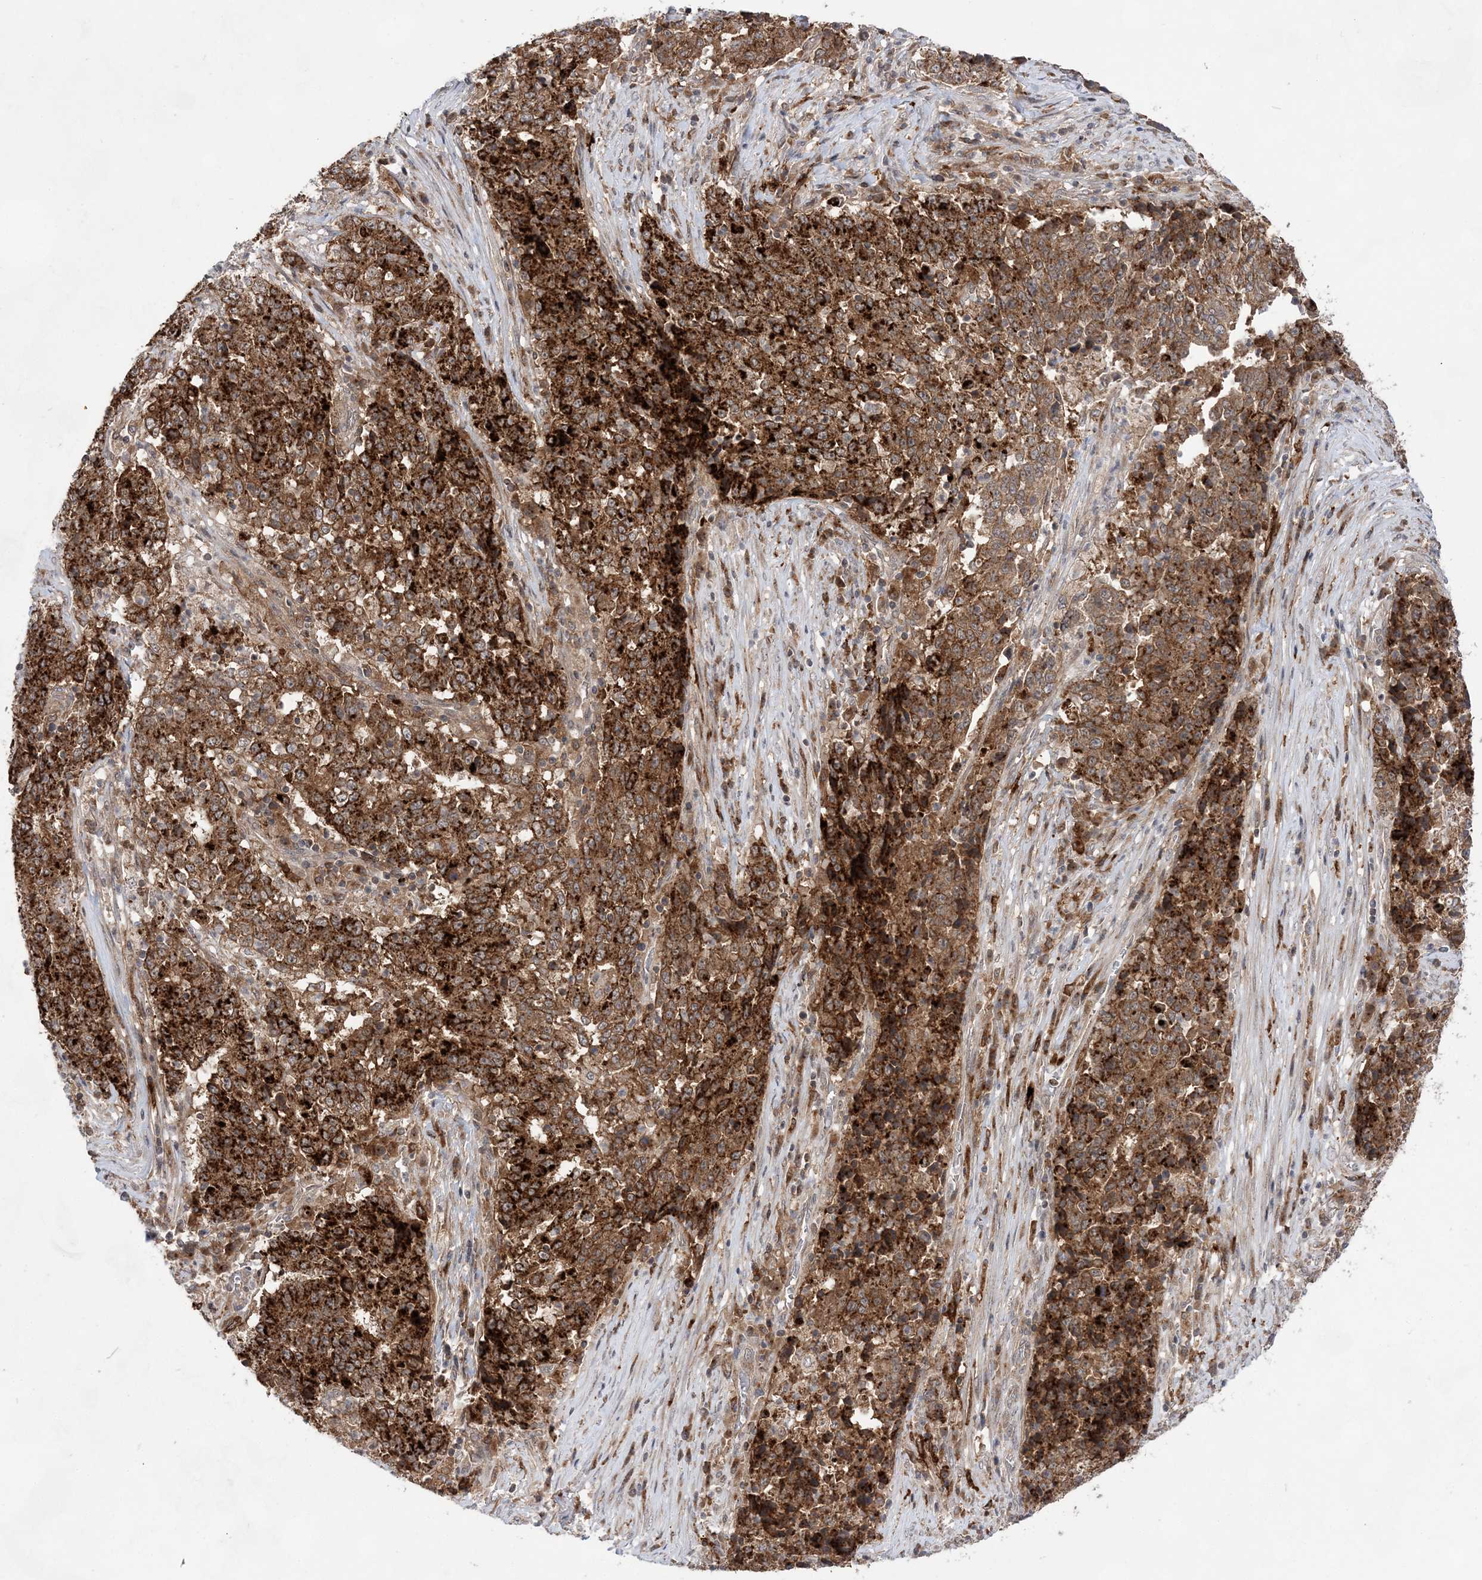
{"staining": {"intensity": "strong", "quantity": ">75%", "location": "cytoplasmic/membranous"}, "tissue": "stomach cancer", "cell_type": "Tumor cells", "image_type": "cancer", "snomed": [{"axis": "morphology", "description": "Adenocarcinoma, NOS"}, {"axis": "topography", "description": "Stomach"}], "caption": "IHC histopathology image of stomach adenocarcinoma stained for a protein (brown), which shows high levels of strong cytoplasmic/membranous positivity in approximately >75% of tumor cells.", "gene": "ANAPC15", "patient": {"sex": "male", "age": 59}}